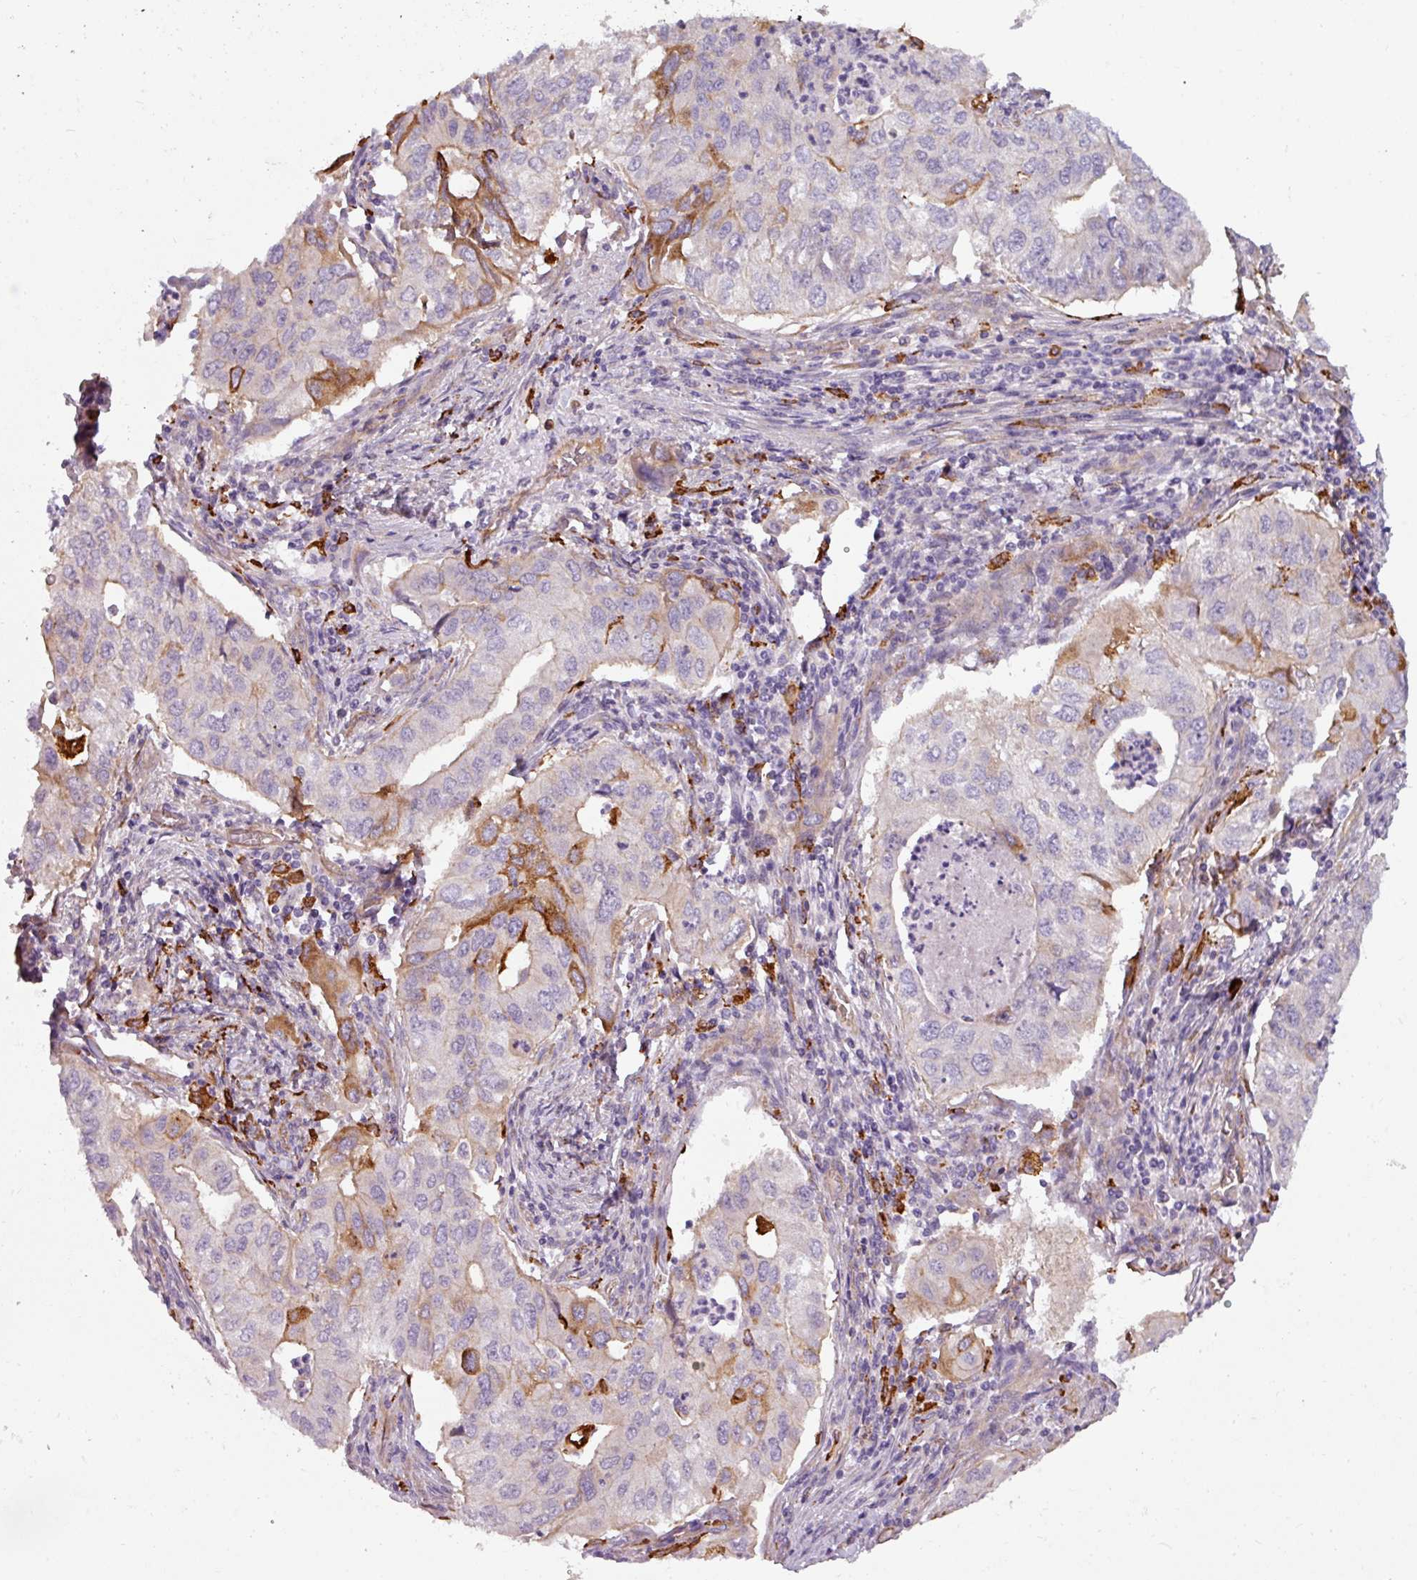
{"staining": {"intensity": "moderate", "quantity": "<25%", "location": "cytoplasmic/membranous"}, "tissue": "lung cancer", "cell_type": "Tumor cells", "image_type": "cancer", "snomed": [{"axis": "morphology", "description": "Adenocarcinoma, NOS"}, {"axis": "topography", "description": "Lung"}], "caption": "The micrograph shows a brown stain indicating the presence of a protein in the cytoplasmic/membranous of tumor cells in lung cancer.", "gene": "BUD23", "patient": {"sex": "male", "age": 48}}